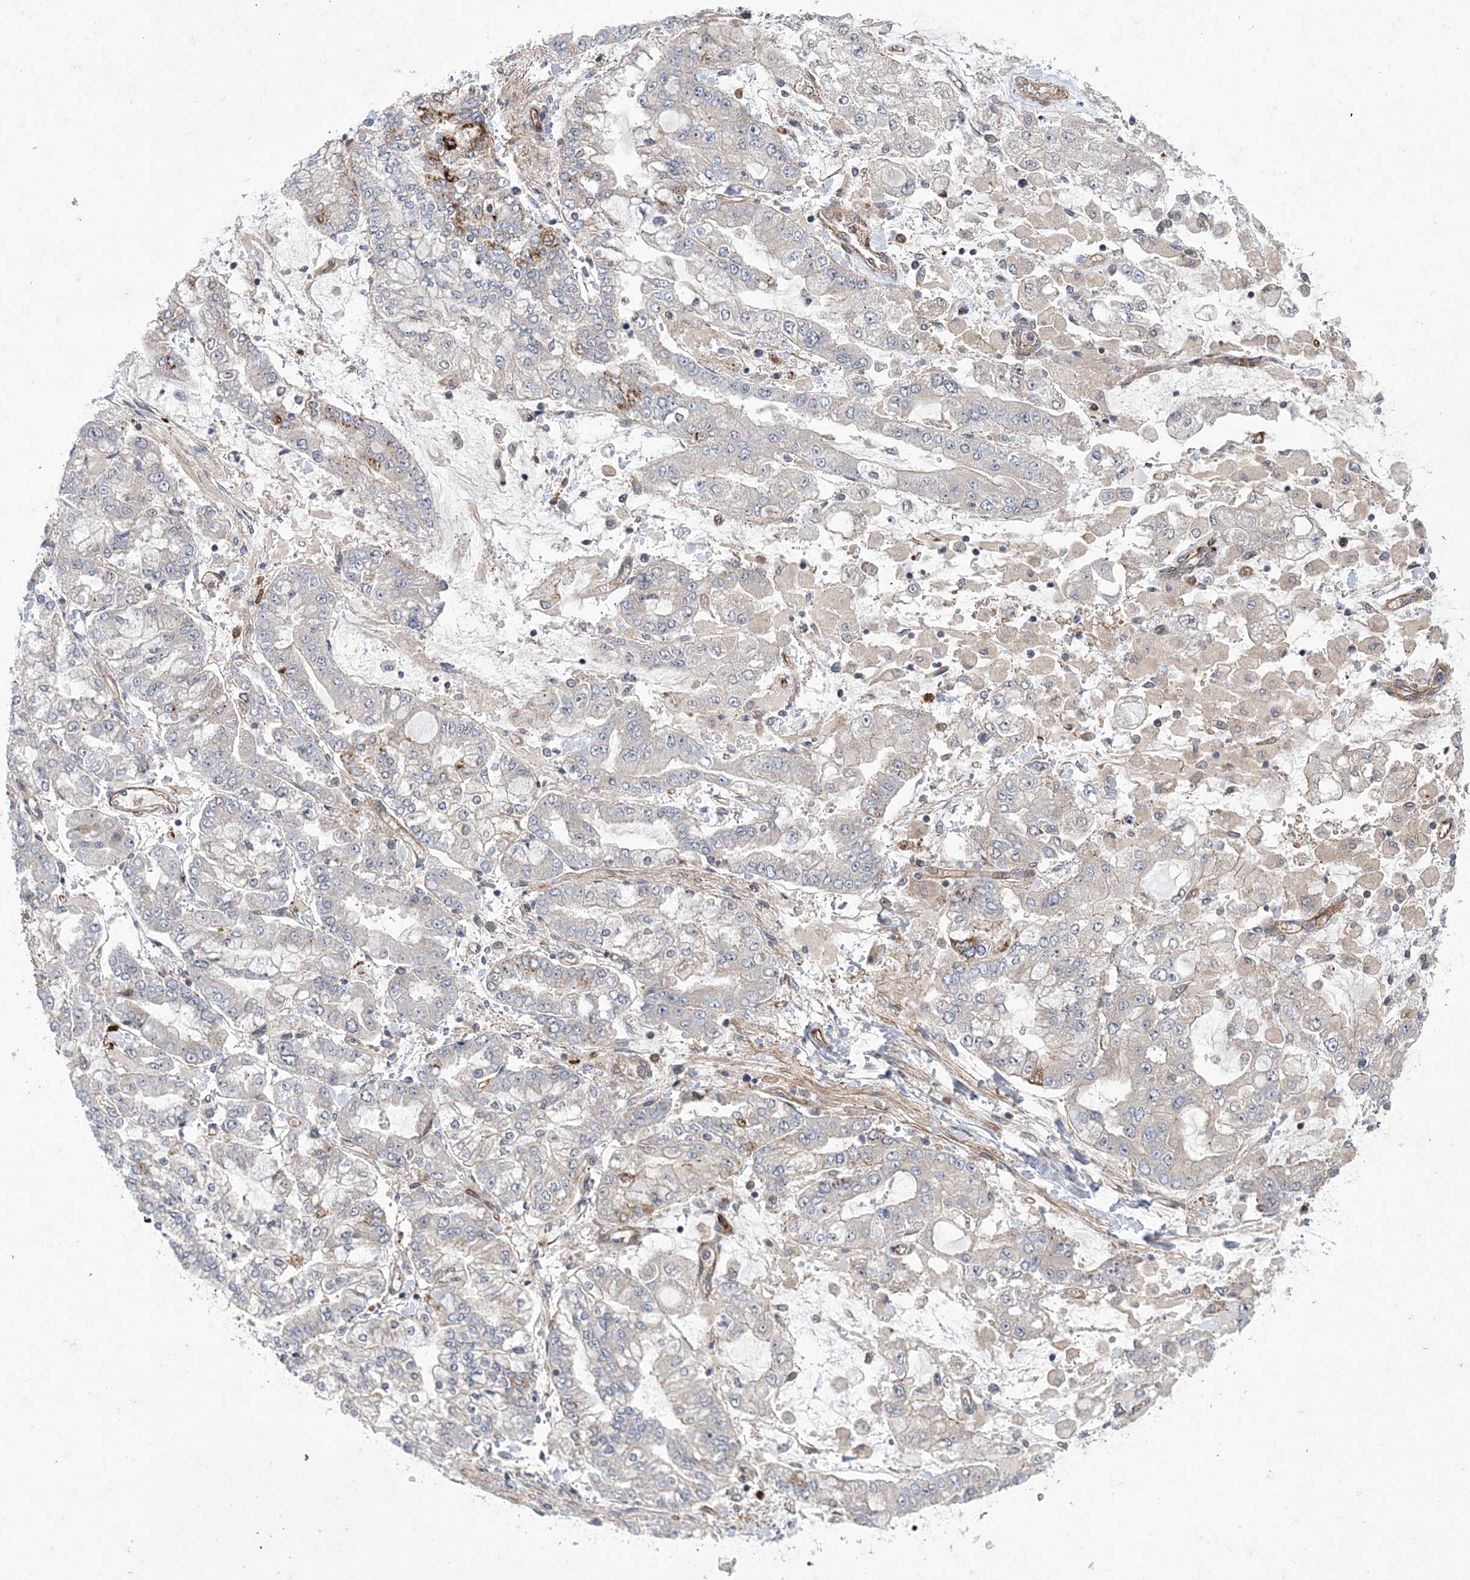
{"staining": {"intensity": "moderate", "quantity": "<25%", "location": "cytoplasmic/membranous"}, "tissue": "stomach cancer", "cell_type": "Tumor cells", "image_type": "cancer", "snomed": [{"axis": "morphology", "description": "Normal tissue, NOS"}, {"axis": "morphology", "description": "Adenocarcinoma, NOS"}, {"axis": "topography", "description": "Stomach, upper"}, {"axis": "topography", "description": "Stomach"}], "caption": "Adenocarcinoma (stomach) stained with DAB immunohistochemistry (IHC) demonstrates low levels of moderate cytoplasmic/membranous staining in approximately <25% of tumor cells.", "gene": "CALN1", "patient": {"sex": "male", "age": 76}}